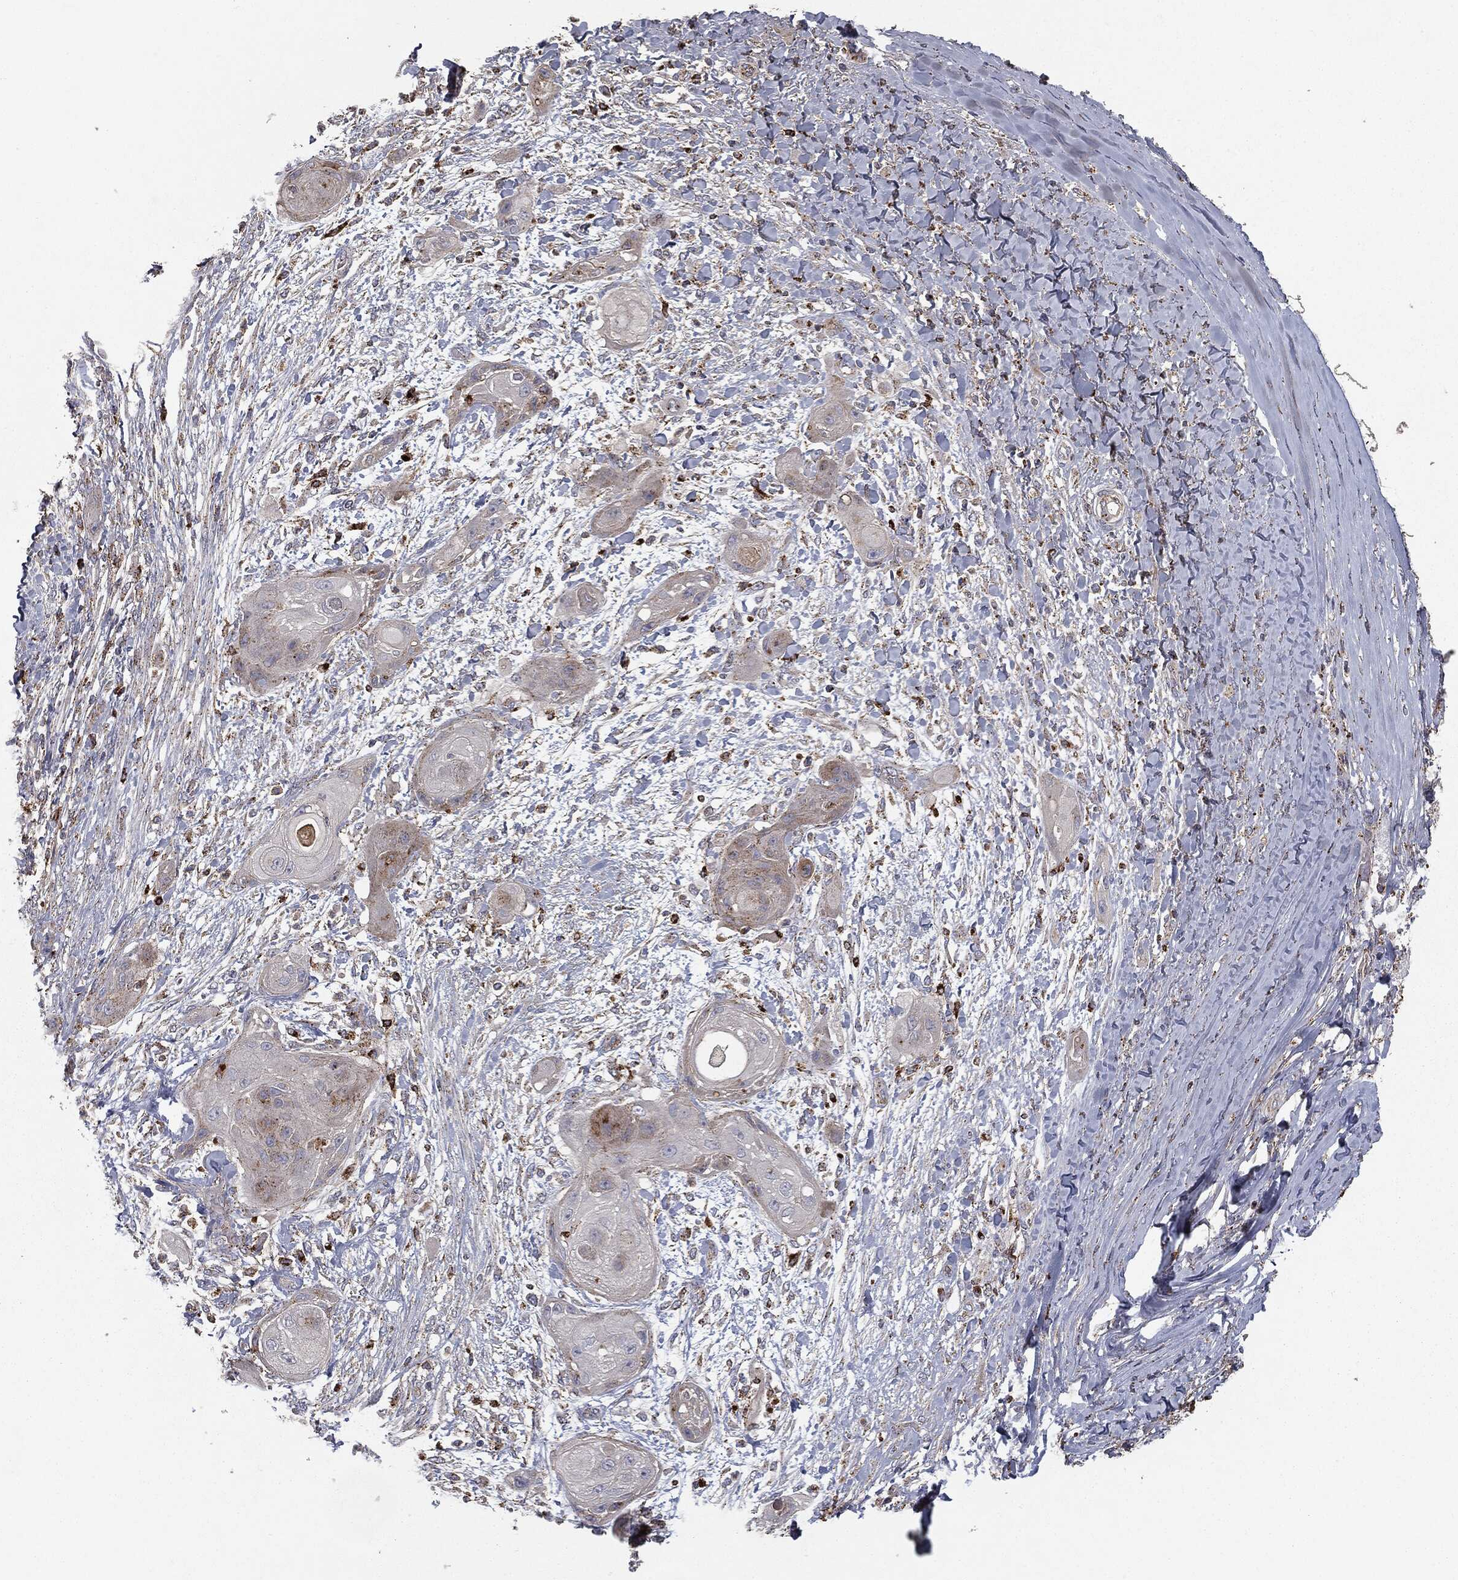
{"staining": {"intensity": "moderate", "quantity": "<25%", "location": "cytoplasmic/membranous"}, "tissue": "skin cancer", "cell_type": "Tumor cells", "image_type": "cancer", "snomed": [{"axis": "morphology", "description": "Squamous cell carcinoma, NOS"}, {"axis": "topography", "description": "Skin"}], "caption": "Moderate cytoplasmic/membranous positivity for a protein is appreciated in approximately <25% of tumor cells of squamous cell carcinoma (skin) using immunohistochemistry.", "gene": "CTSA", "patient": {"sex": "male", "age": 62}}